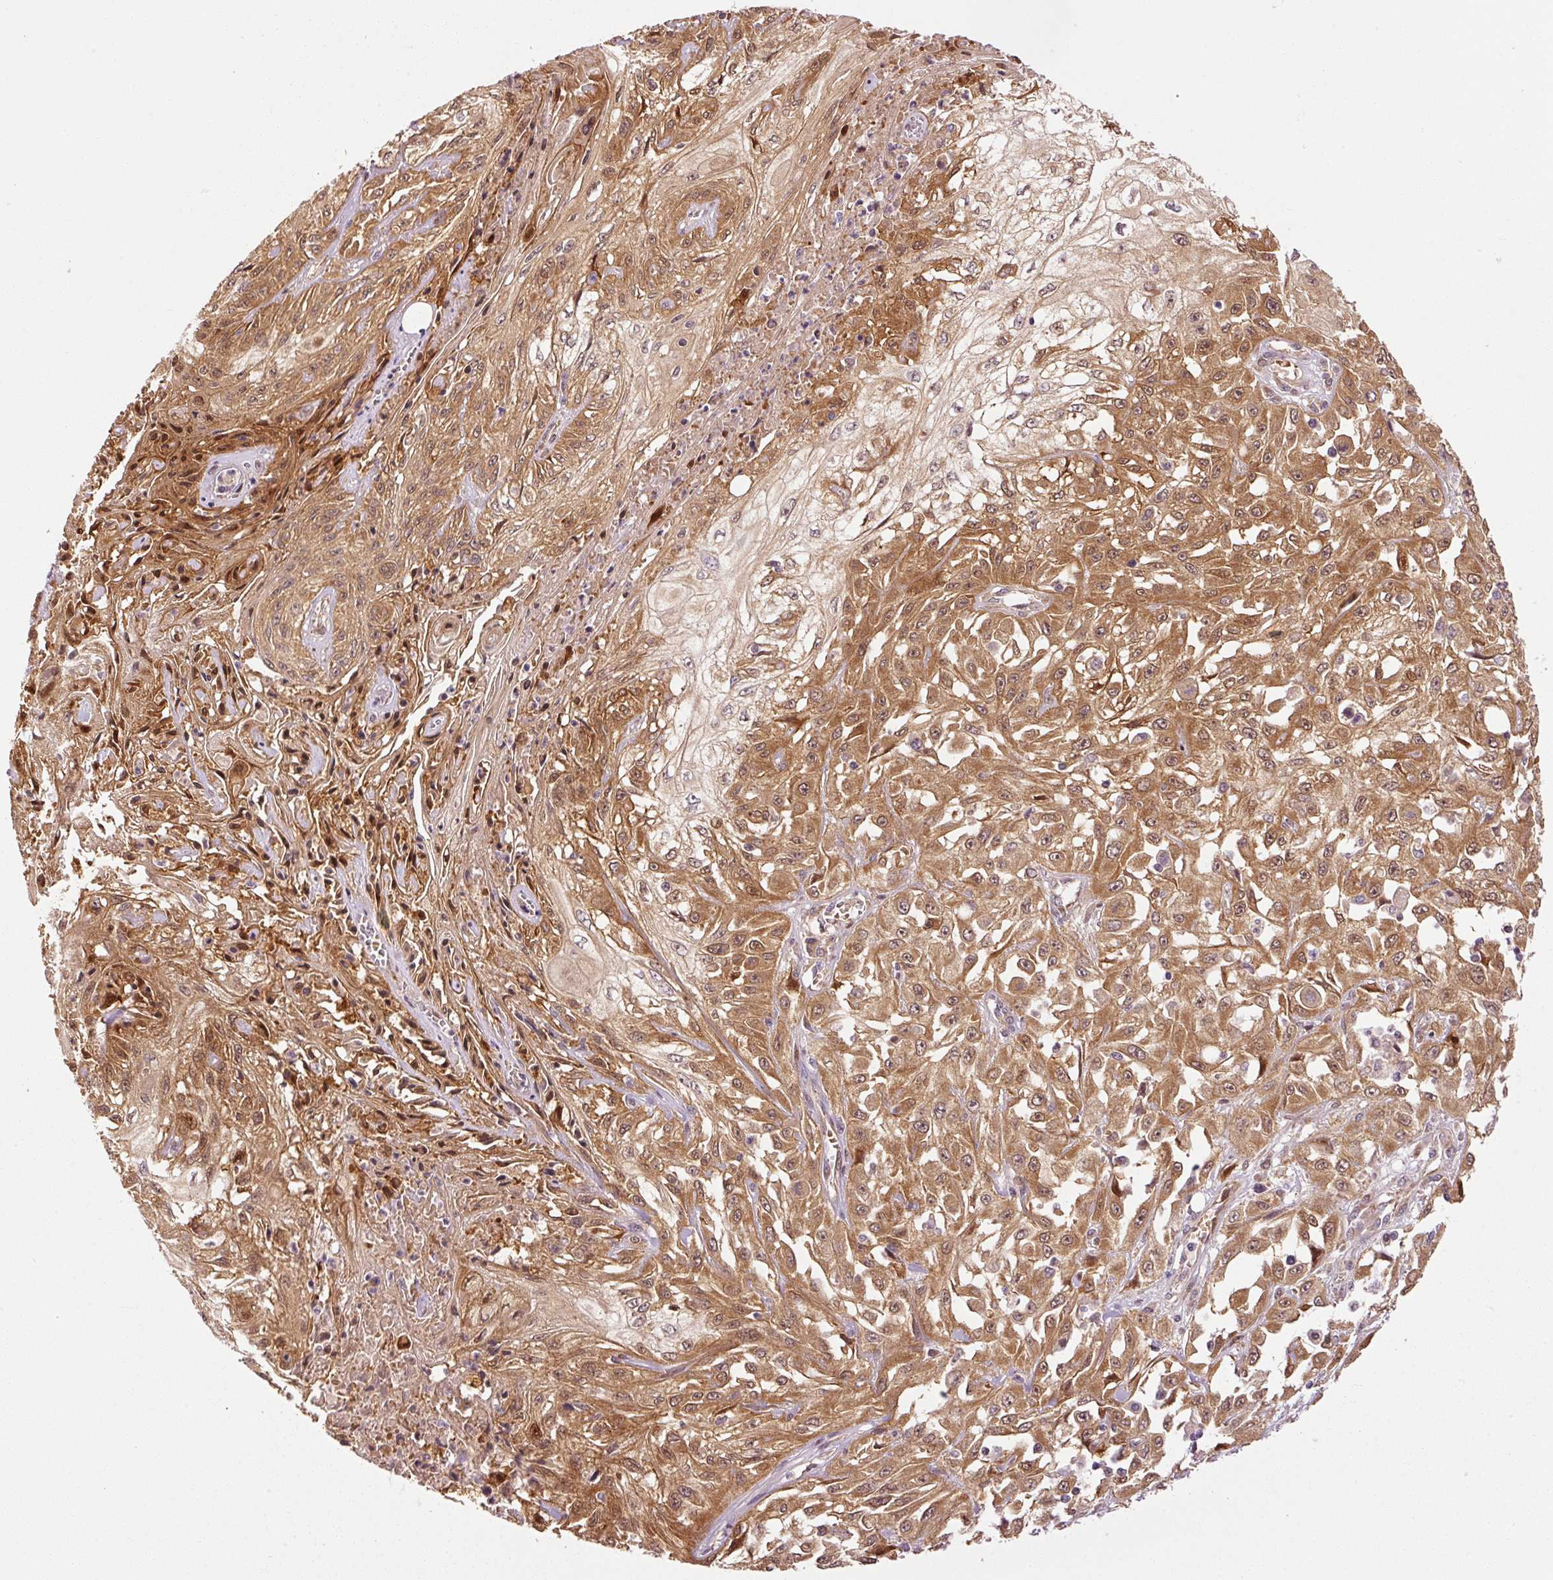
{"staining": {"intensity": "strong", "quantity": "25%-75%", "location": "cytoplasmic/membranous,nuclear"}, "tissue": "skin cancer", "cell_type": "Tumor cells", "image_type": "cancer", "snomed": [{"axis": "morphology", "description": "Squamous cell carcinoma, NOS"}, {"axis": "morphology", "description": "Squamous cell carcinoma, metastatic, NOS"}, {"axis": "topography", "description": "Skin"}, {"axis": "topography", "description": "Lymph node"}], "caption": "Immunohistochemical staining of human metastatic squamous cell carcinoma (skin) shows strong cytoplasmic/membranous and nuclear protein staining in approximately 25%-75% of tumor cells.", "gene": "PPP1R14B", "patient": {"sex": "male", "age": 75}}